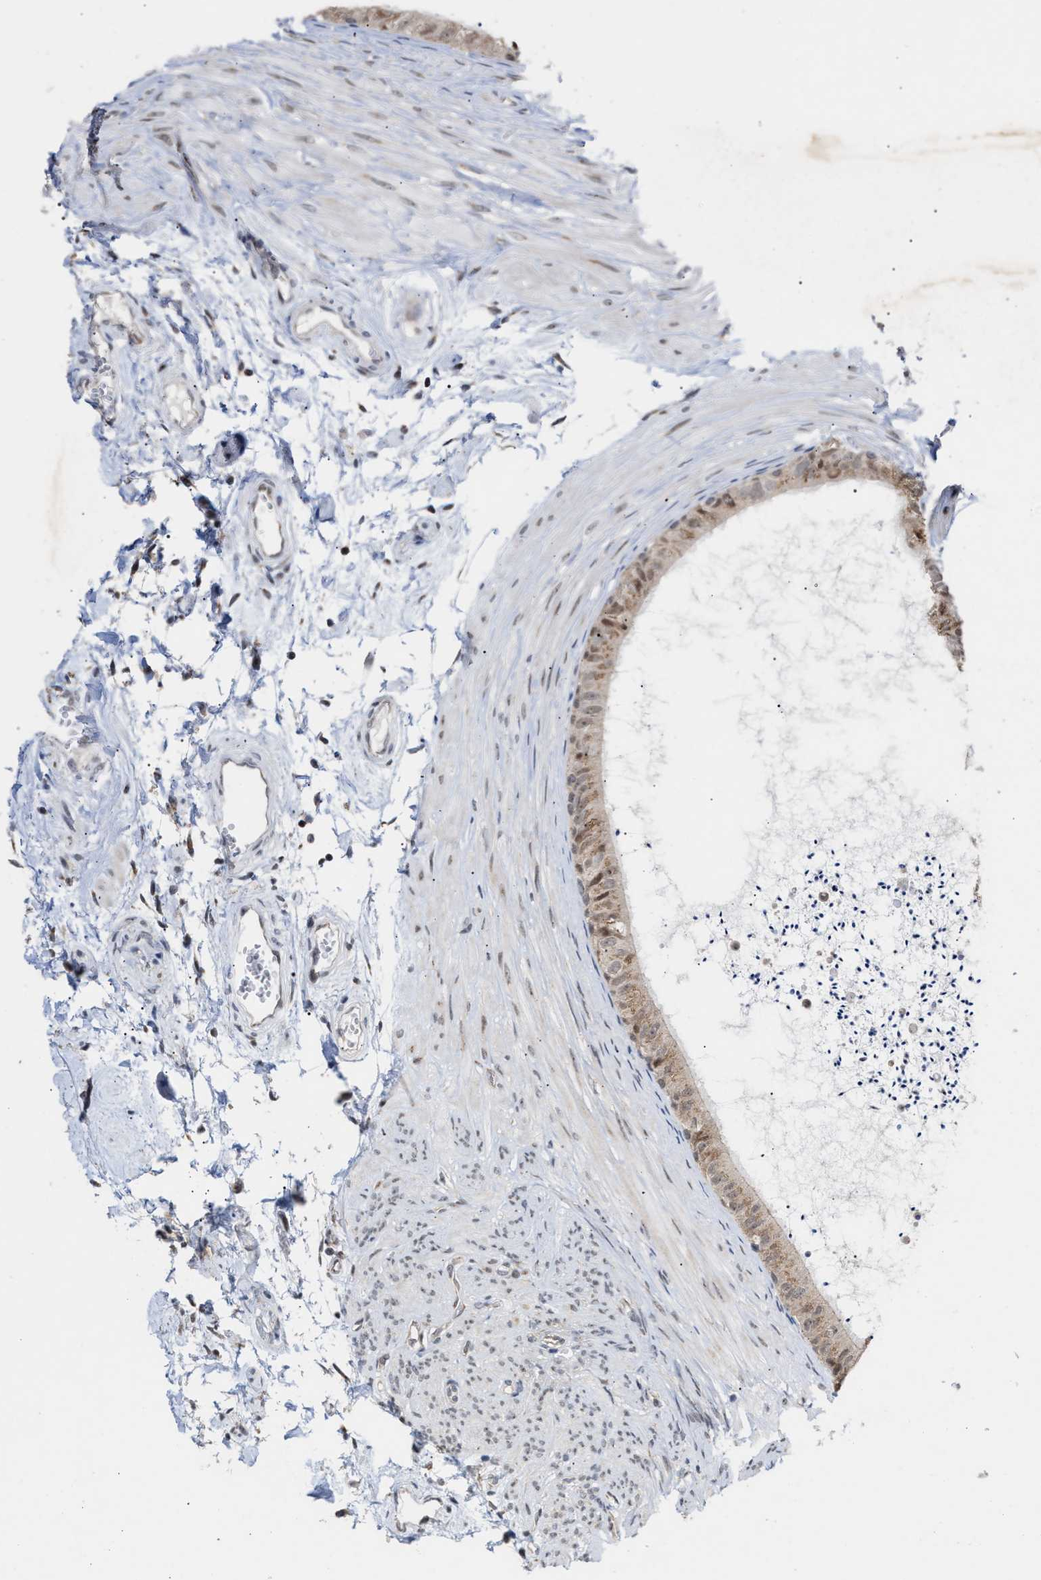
{"staining": {"intensity": "moderate", "quantity": ">75%", "location": "cytoplasmic/membranous"}, "tissue": "epididymis", "cell_type": "Glandular cells", "image_type": "normal", "snomed": [{"axis": "morphology", "description": "Normal tissue, NOS"}, {"axis": "topography", "description": "Epididymis"}], "caption": "Epididymis stained with immunohistochemistry shows moderate cytoplasmic/membranous positivity in approximately >75% of glandular cells. The staining was performed using DAB, with brown indicating positive protein expression. Nuclei are stained blue with hematoxylin.", "gene": "MKNK2", "patient": {"sex": "male", "age": 56}}